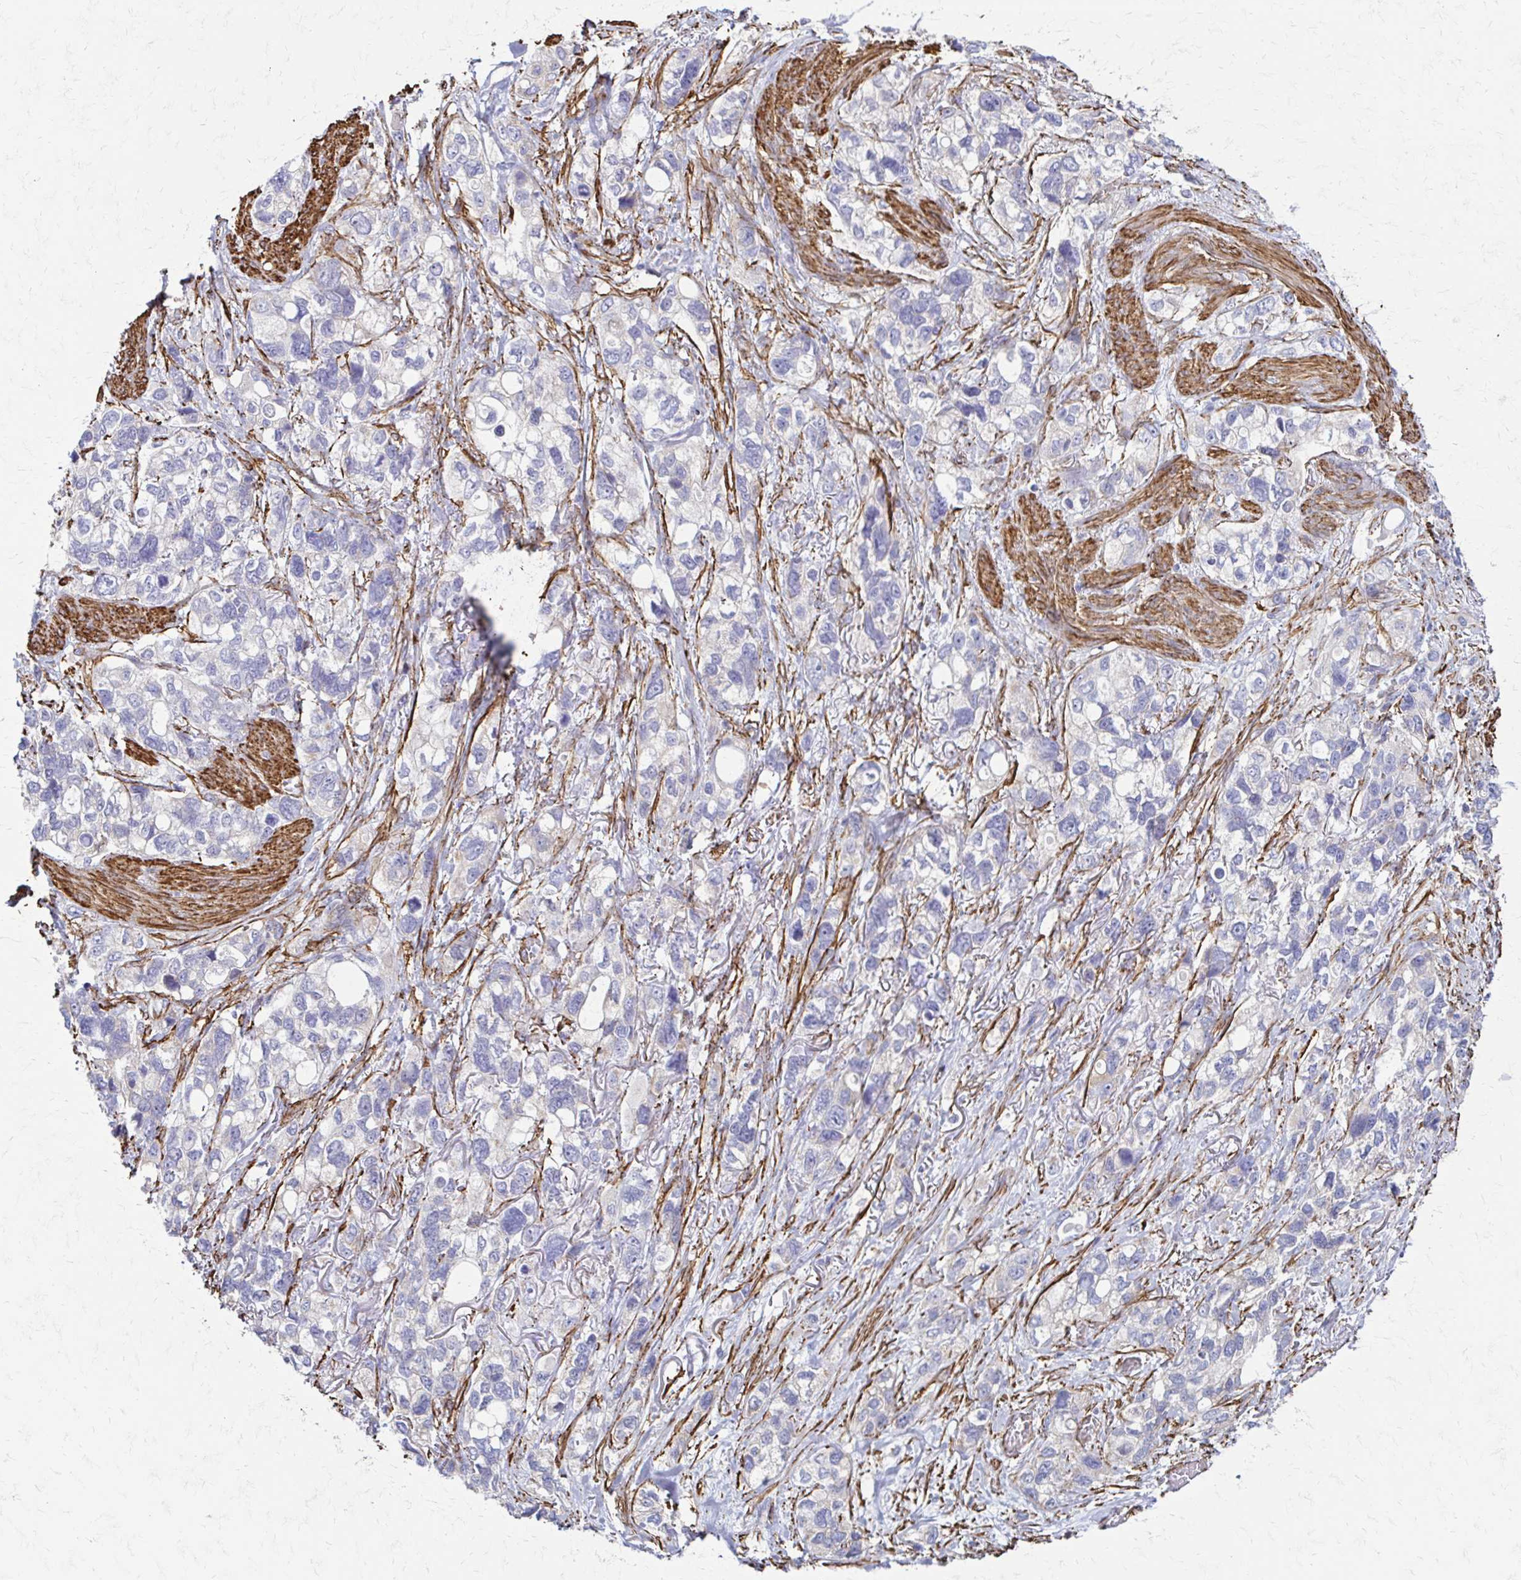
{"staining": {"intensity": "negative", "quantity": "none", "location": "none"}, "tissue": "stomach cancer", "cell_type": "Tumor cells", "image_type": "cancer", "snomed": [{"axis": "morphology", "description": "Adenocarcinoma, NOS"}, {"axis": "topography", "description": "Stomach, upper"}], "caption": "A photomicrograph of adenocarcinoma (stomach) stained for a protein shows no brown staining in tumor cells. The staining was performed using DAB (3,3'-diaminobenzidine) to visualize the protein expression in brown, while the nuclei were stained in blue with hematoxylin (Magnification: 20x).", "gene": "TIMMDC1", "patient": {"sex": "female", "age": 81}}